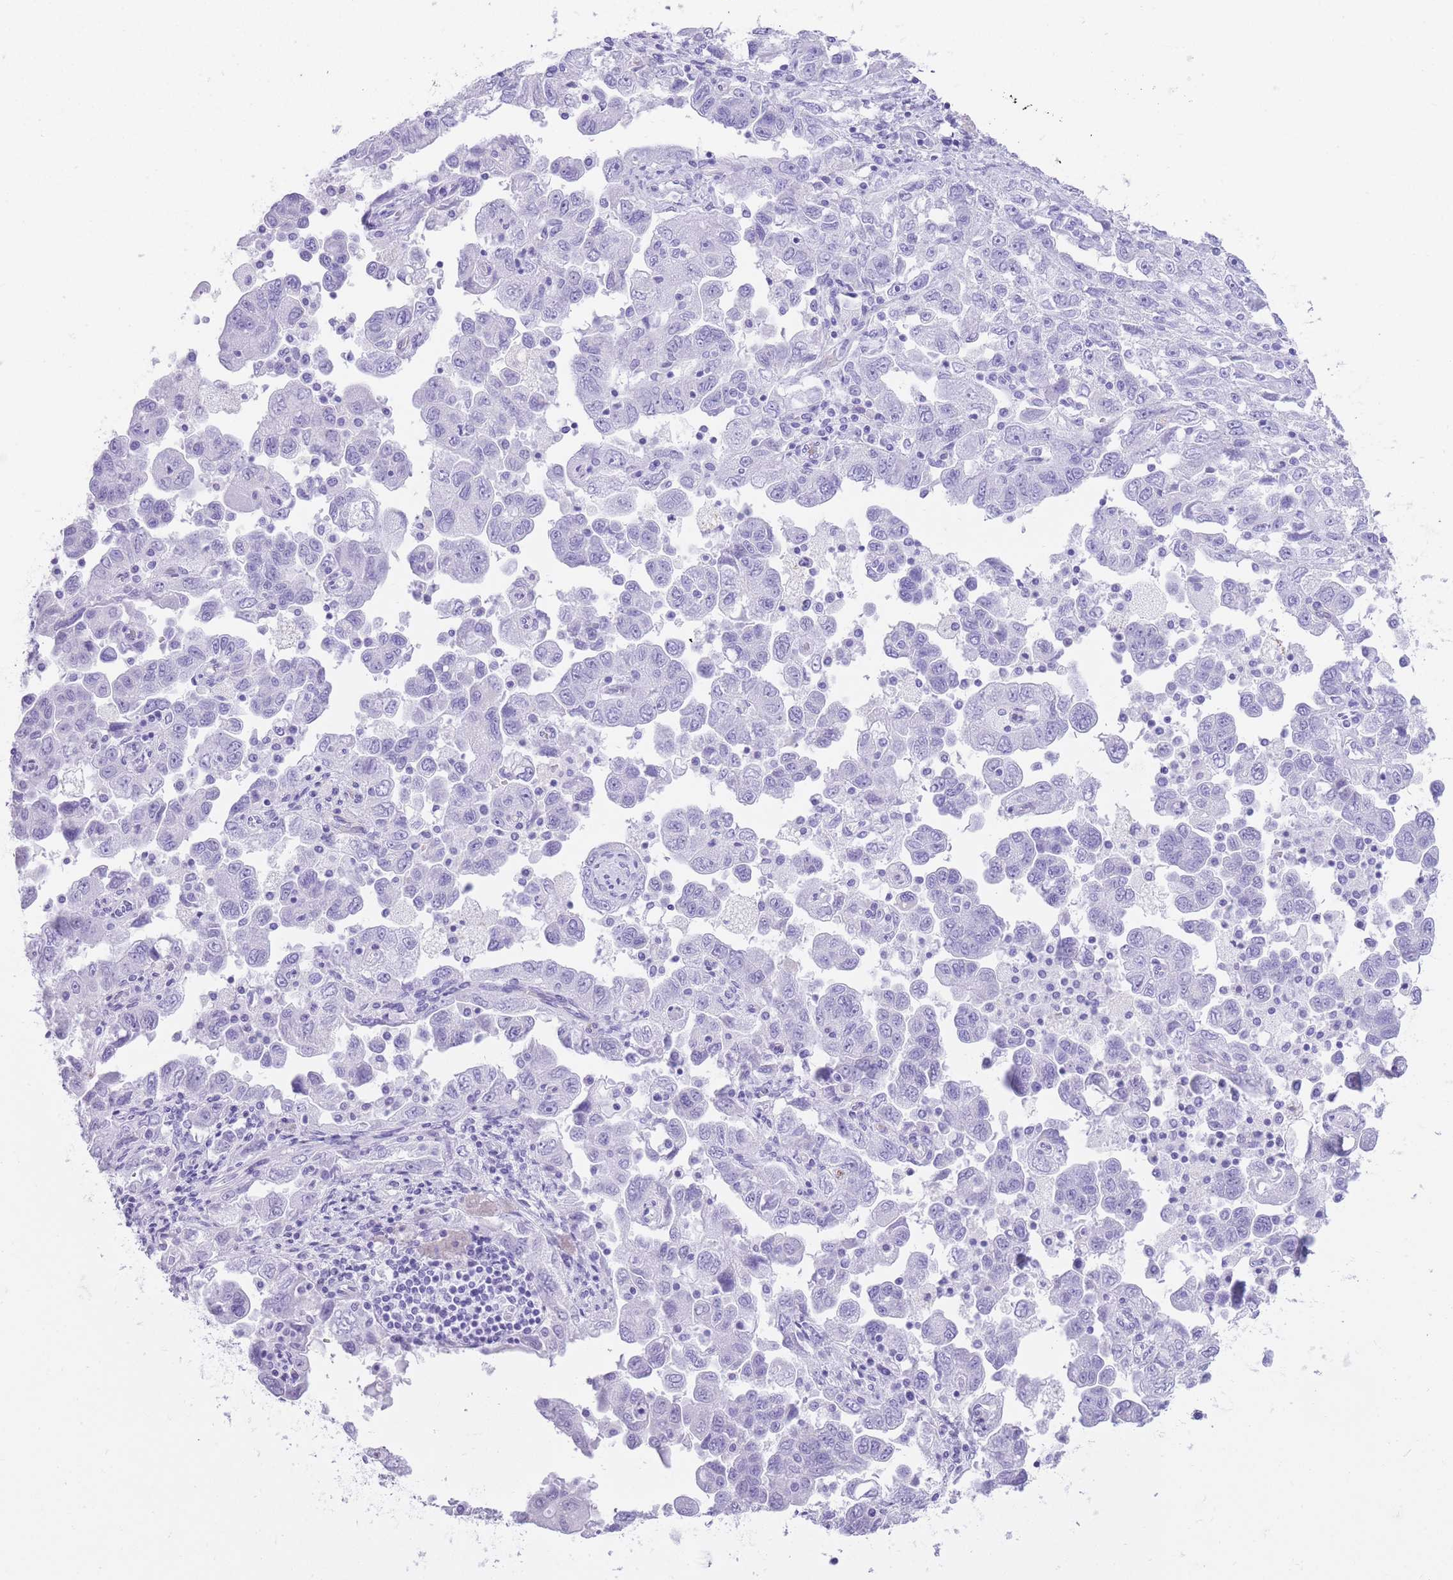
{"staining": {"intensity": "negative", "quantity": "none", "location": "none"}, "tissue": "ovarian cancer", "cell_type": "Tumor cells", "image_type": "cancer", "snomed": [{"axis": "morphology", "description": "Carcinoma, NOS"}, {"axis": "morphology", "description": "Cystadenocarcinoma, serous, NOS"}, {"axis": "topography", "description": "Ovary"}], "caption": "Immunohistochemical staining of ovarian cancer (serous cystadenocarcinoma) shows no significant expression in tumor cells.", "gene": "ELOA2", "patient": {"sex": "female", "age": 69}}